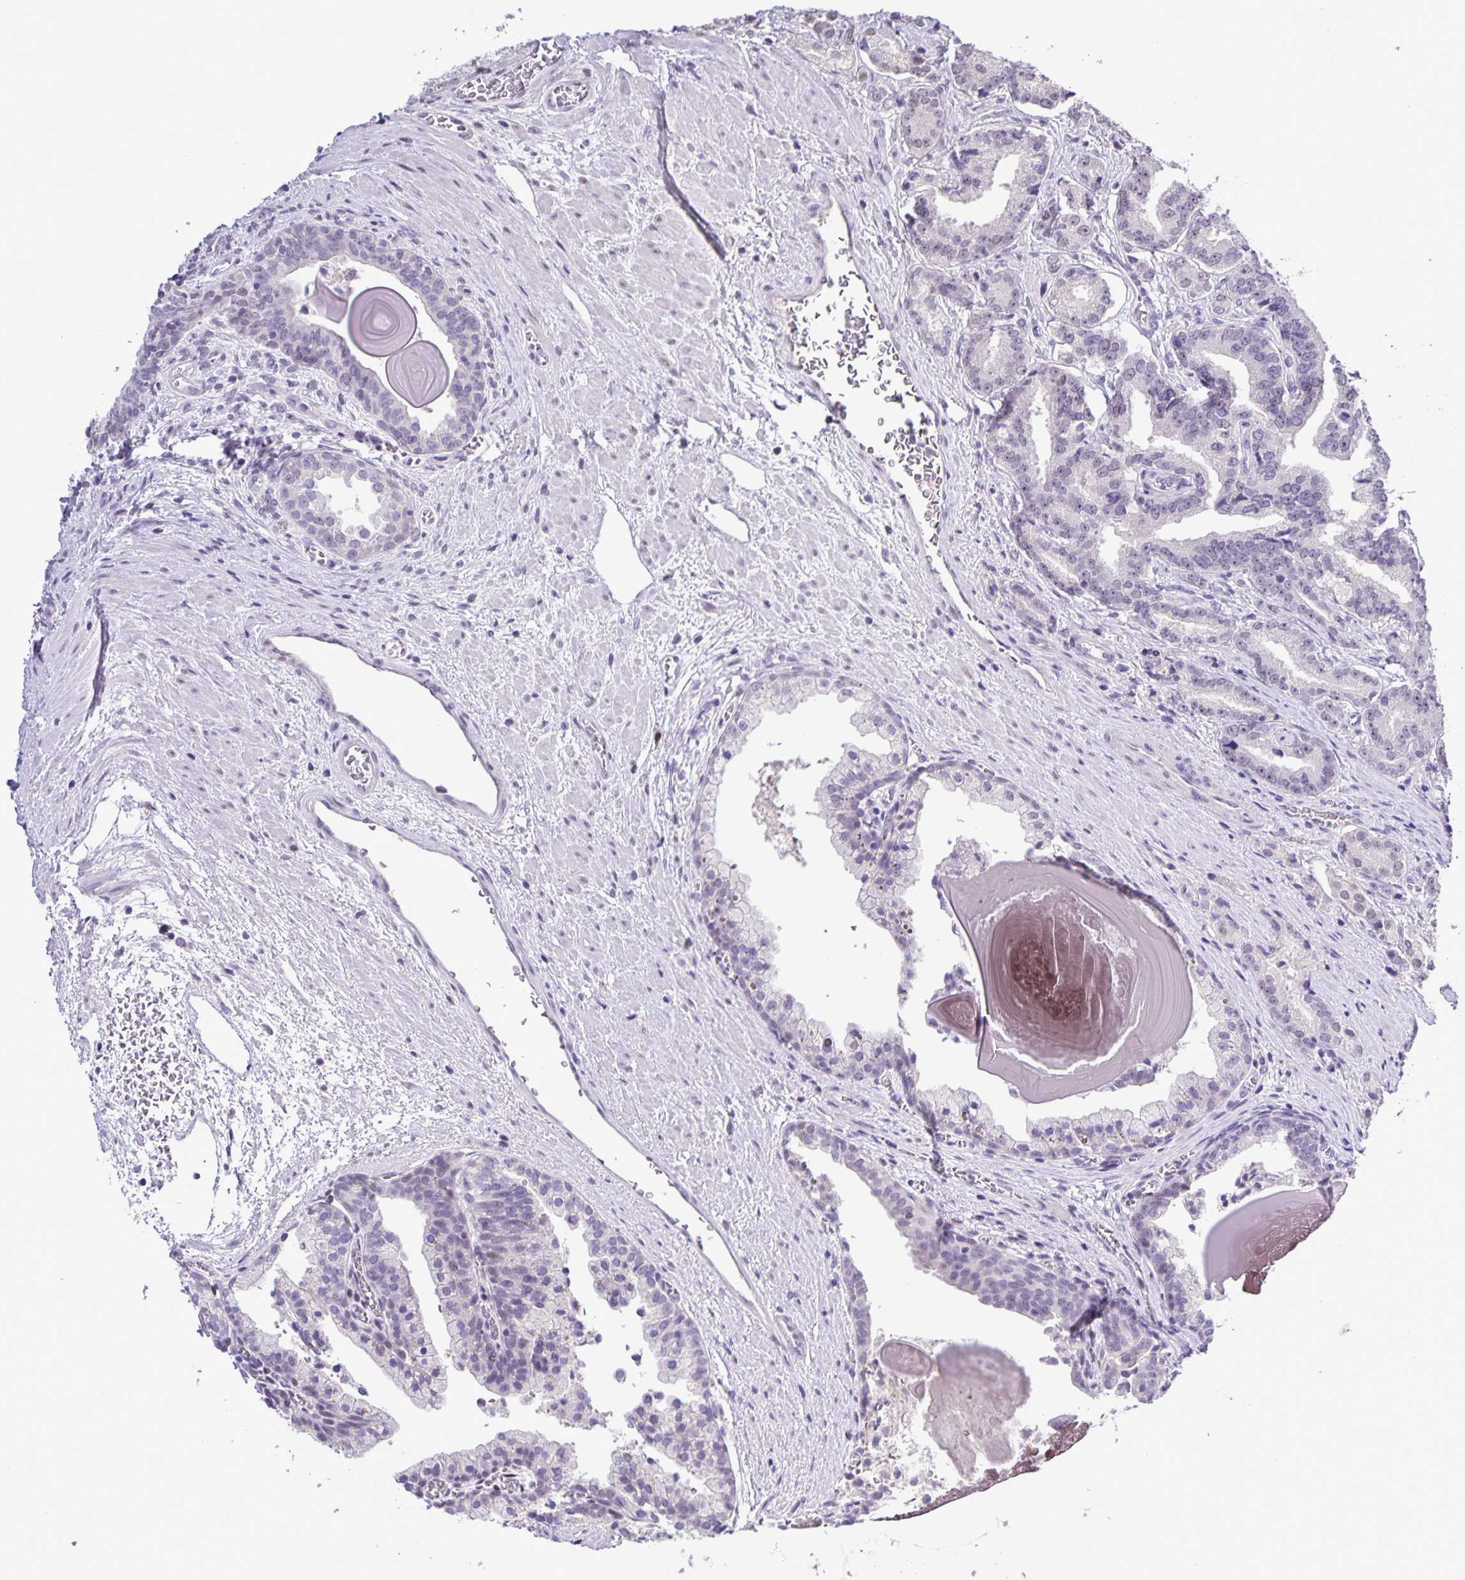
{"staining": {"intensity": "negative", "quantity": "none", "location": "none"}, "tissue": "prostate cancer", "cell_type": "Tumor cells", "image_type": "cancer", "snomed": [{"axis": "morphology", "description": "Adenocarcinoma, High grade"}, {"axis": "topography", "description": "Prostate and seminal vesicle, NOS"}], "caption": "Tumor cells show no significant positivity in adenocarcinoma (high-grade) (prostate). (DAB immunohistochemistry, high magnification).", "gene": "ONECUT2", "patient": {"sex": "male", "age": 61}}